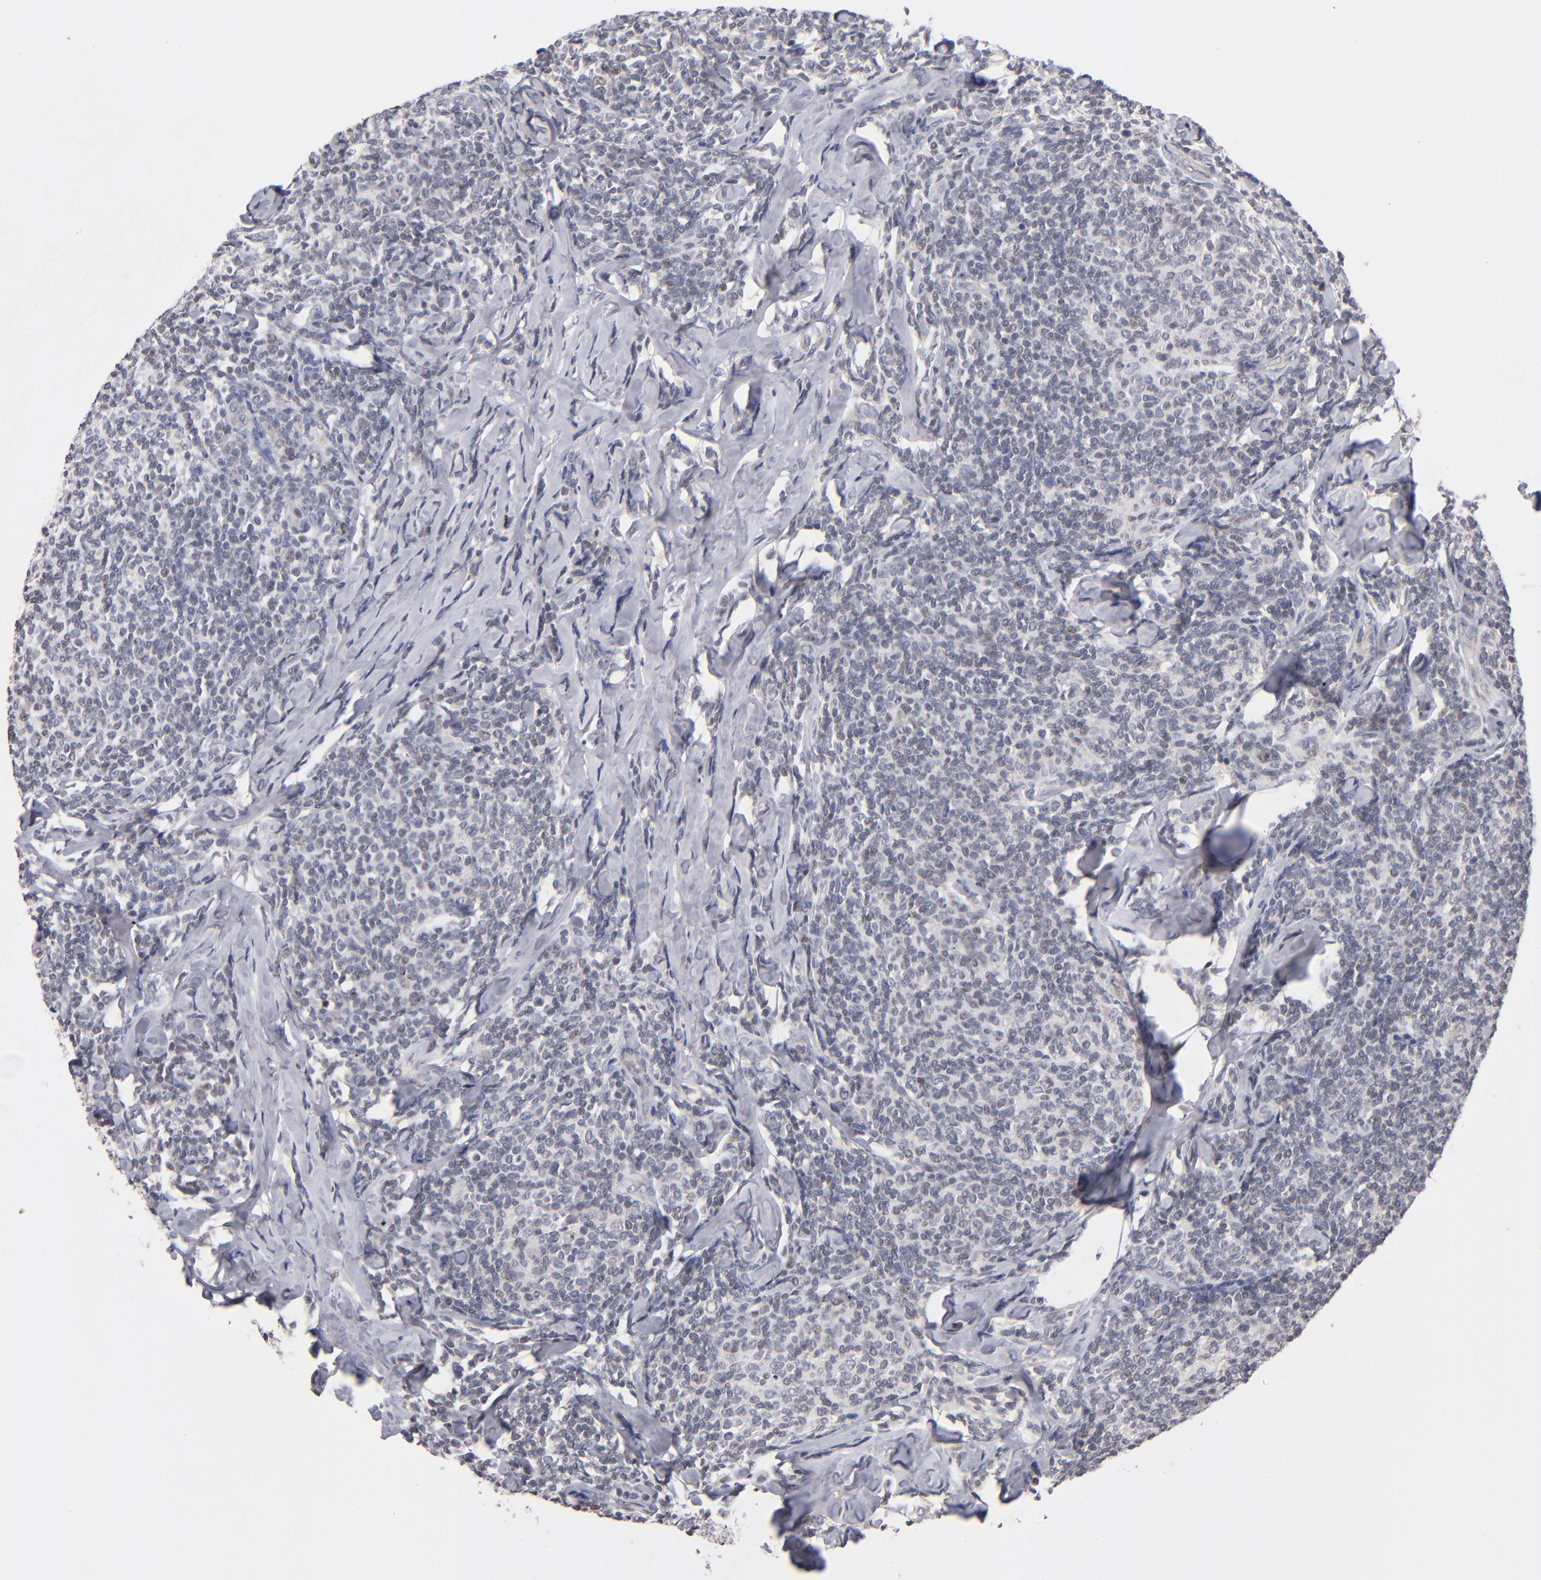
{"staining": {"intensity": "weak", "quantity": "25%-75%", "location": "nuclear"}, "tissue": "lymphoma", "cell_type": "Tumor cells", "image_type": "cancer", "snomed": [{"axis": "morphology", "description": "Malignant lymphoma, non-Hodgkin's type, Low grade"}, {"axis": "topography", "description": "Lymph node"}], "caption": "The histopathology image demonstrates a brown stain indicating the presence of a protein in the nuclear of tumor cells in low-grade malignant lymphoma, non-Hodgkin's type.", "gene": "ODF2", "patient": {"sex": "female", "age": 56}}